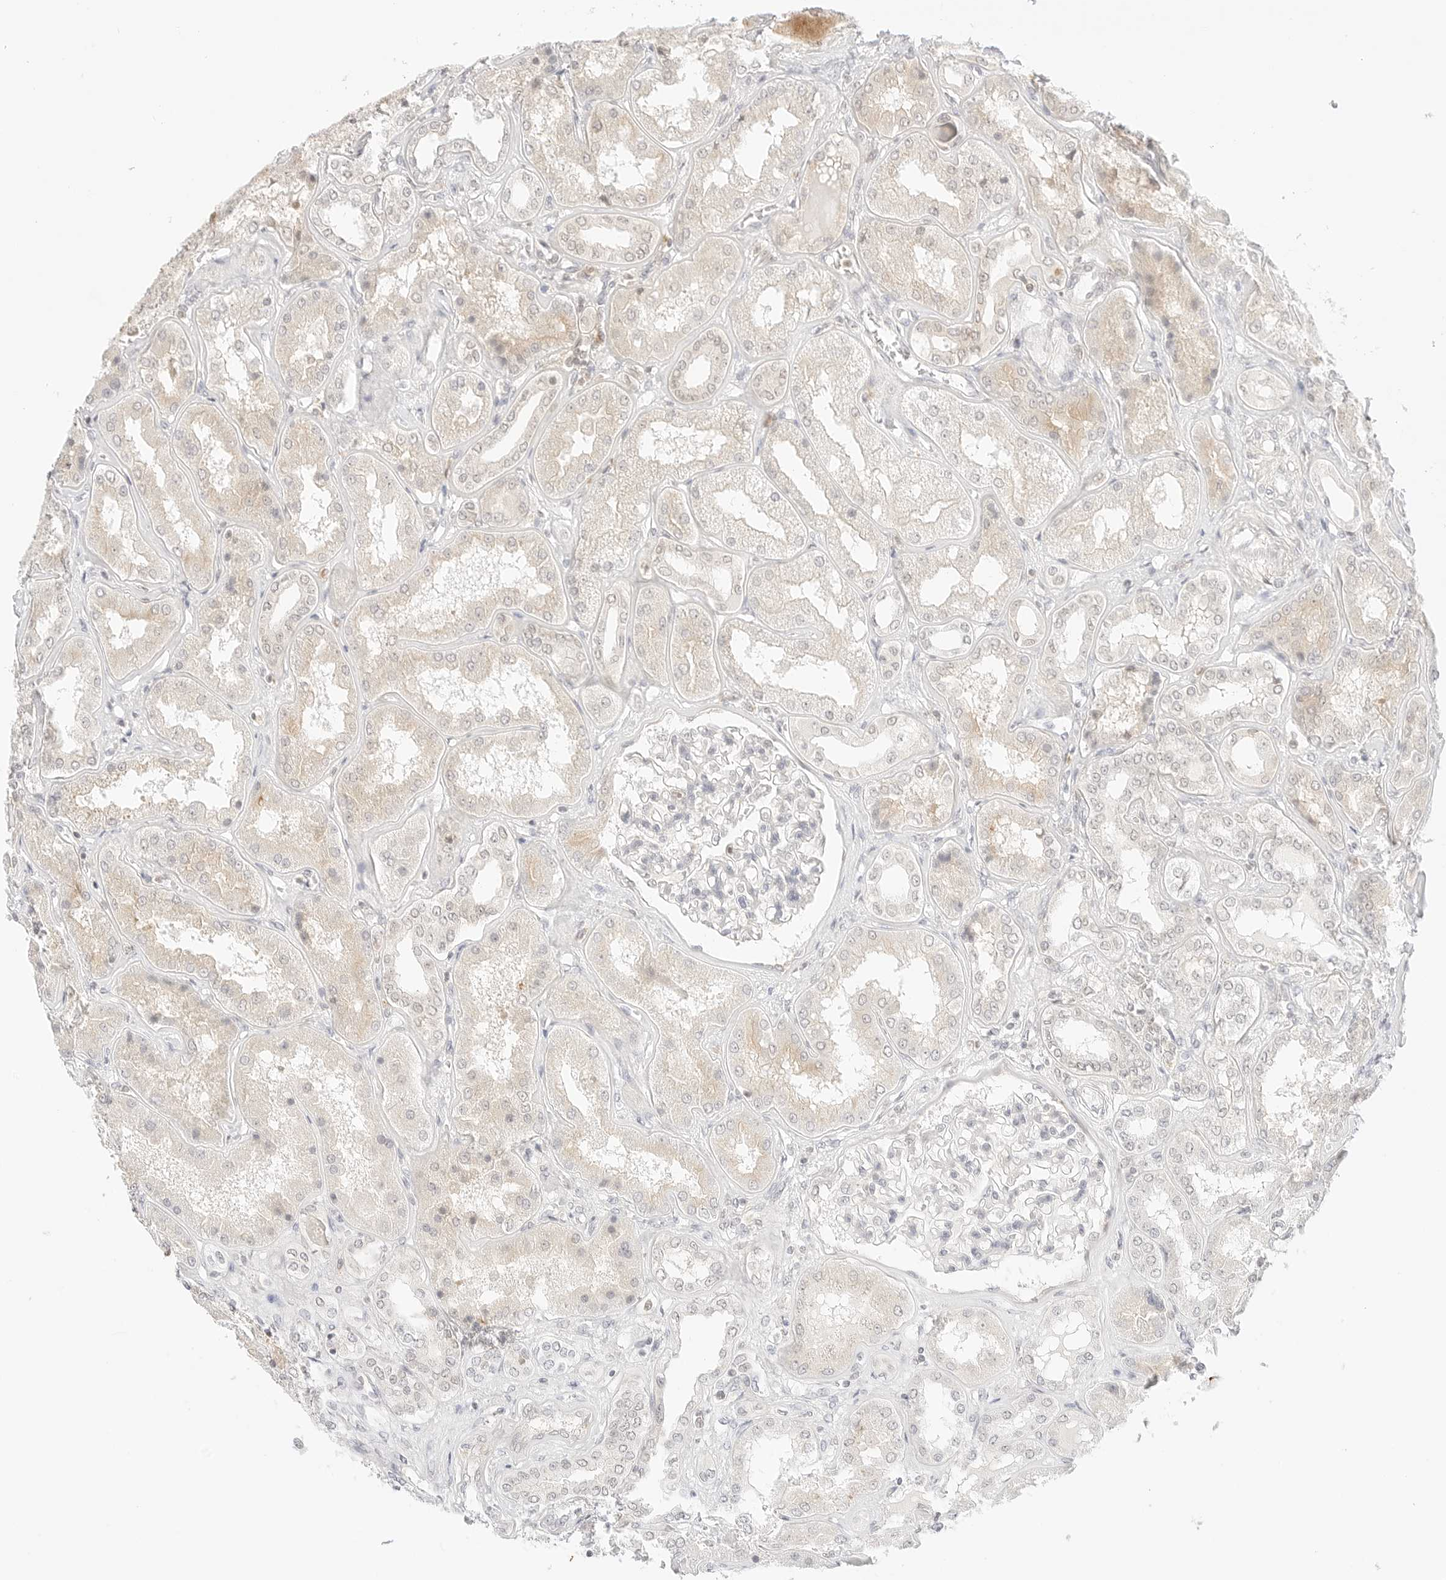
{"staining": {"intensity": "negative", "quantity": "none", "location": "none"}, "tissue": "kidney", "cell_type": "Cells in glomeruli", "image_type": "normal", "snomed": [{"axis": "morphology", "description": "Normal tissue, NOS"}, {"axis": "topography", "description": "Kidney"}], "caption": "Cells in glomeruli show no significant protein positivity in benign kidney. (Brightfield microscopy of DAB (3,3'-diaminobenzidine) immunohistochemistry (IHC) at high magnification).", "gene": "GNAS", "patient": {"sex": "female", "age": 56}}